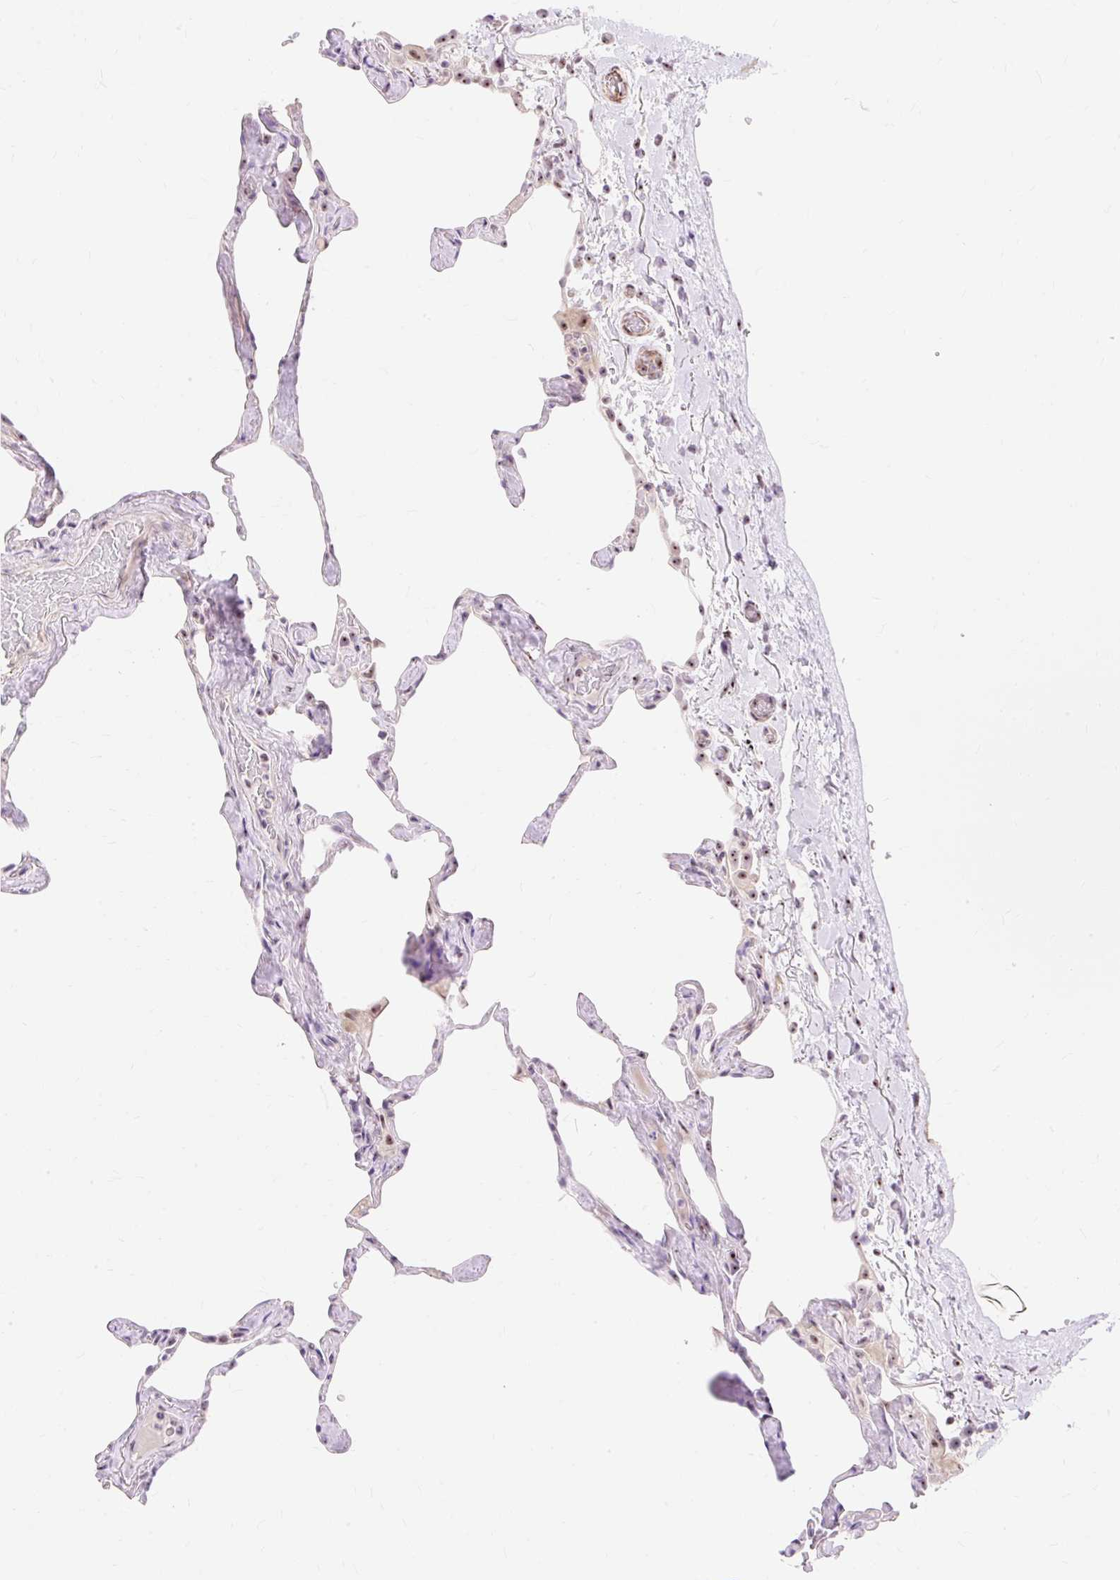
{"staining": {"intensity": "negative", "quantity": "none", "location": "none"}, "tissue": "lung", "cell_type": "Alveolar cells", "image_type": "normal", "snomed": [{"axis": "morphology", "description": "Normal tissue, NOS"}, {"axis": "topography", "description": "Lung"}], "caption": "This histopathology image is of benign lung stained with immunohistochemistry to label a protein in brown with the nuclei are counter-stained blue. There is no positivity in alveolar cells.", "gene": "OBP2A", "patient": {"sex": "male", "age": 65}}